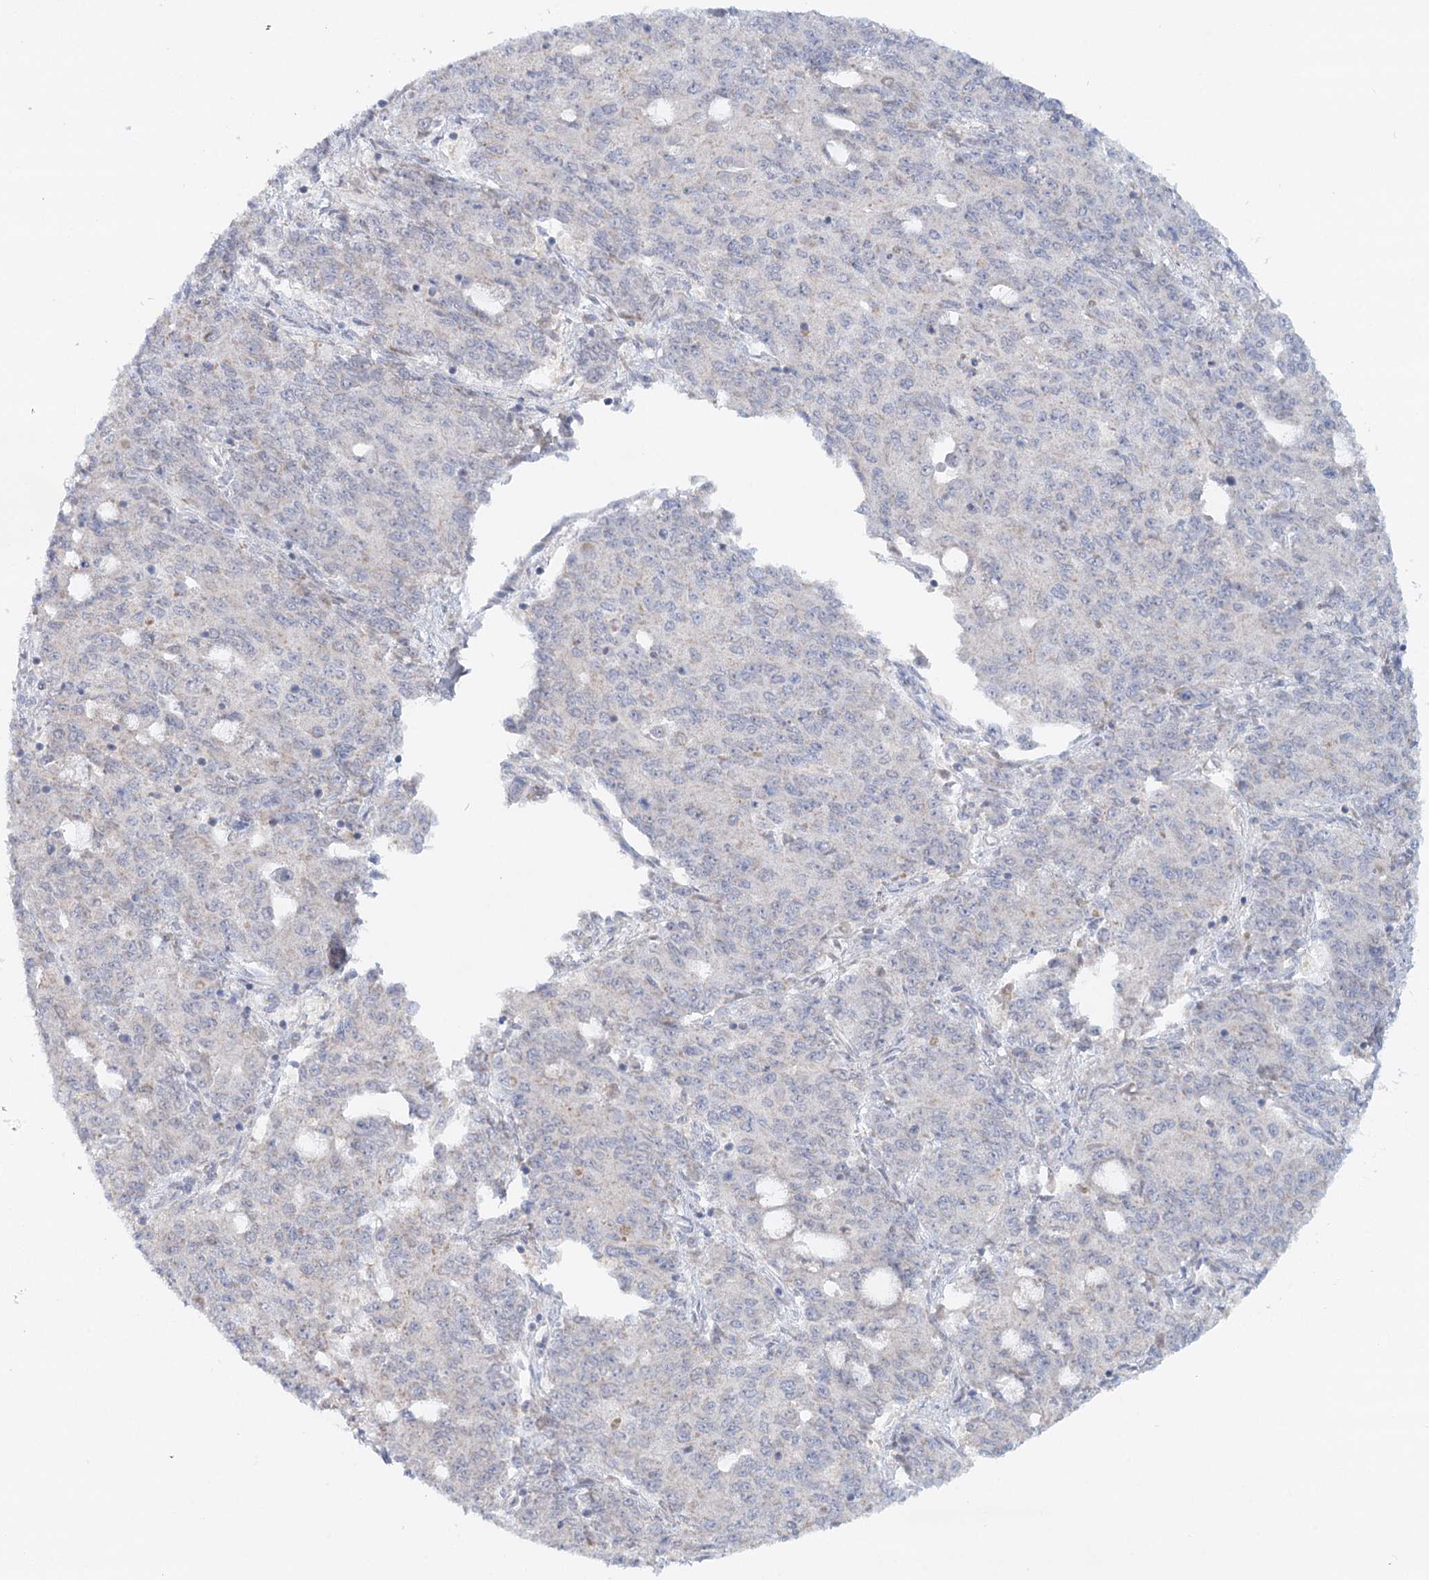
{"staining": {"intensity": "negative", "quantity": "none", "location": "none"}, "tissue": "endometrial cancer", "cell_type": "Tumor cells", "image_type": "cancer", "snomed": [{"axis": "morphology", "description": "Adenocarcinoma, NOS"}, {"axis": "topography", "description": "Endometrium"}], "caption": "Immunohistochemical staining of endometrial cancer reveals no significant staining in tumor cells. The staining was performed using DAB to visualize the protein expression in brown, while the nuclei were stained in blue with hematoxylin (Magnification: 20x).", "gene": "PSAPL1", "patient": {"sex": "female", "age": 50}}